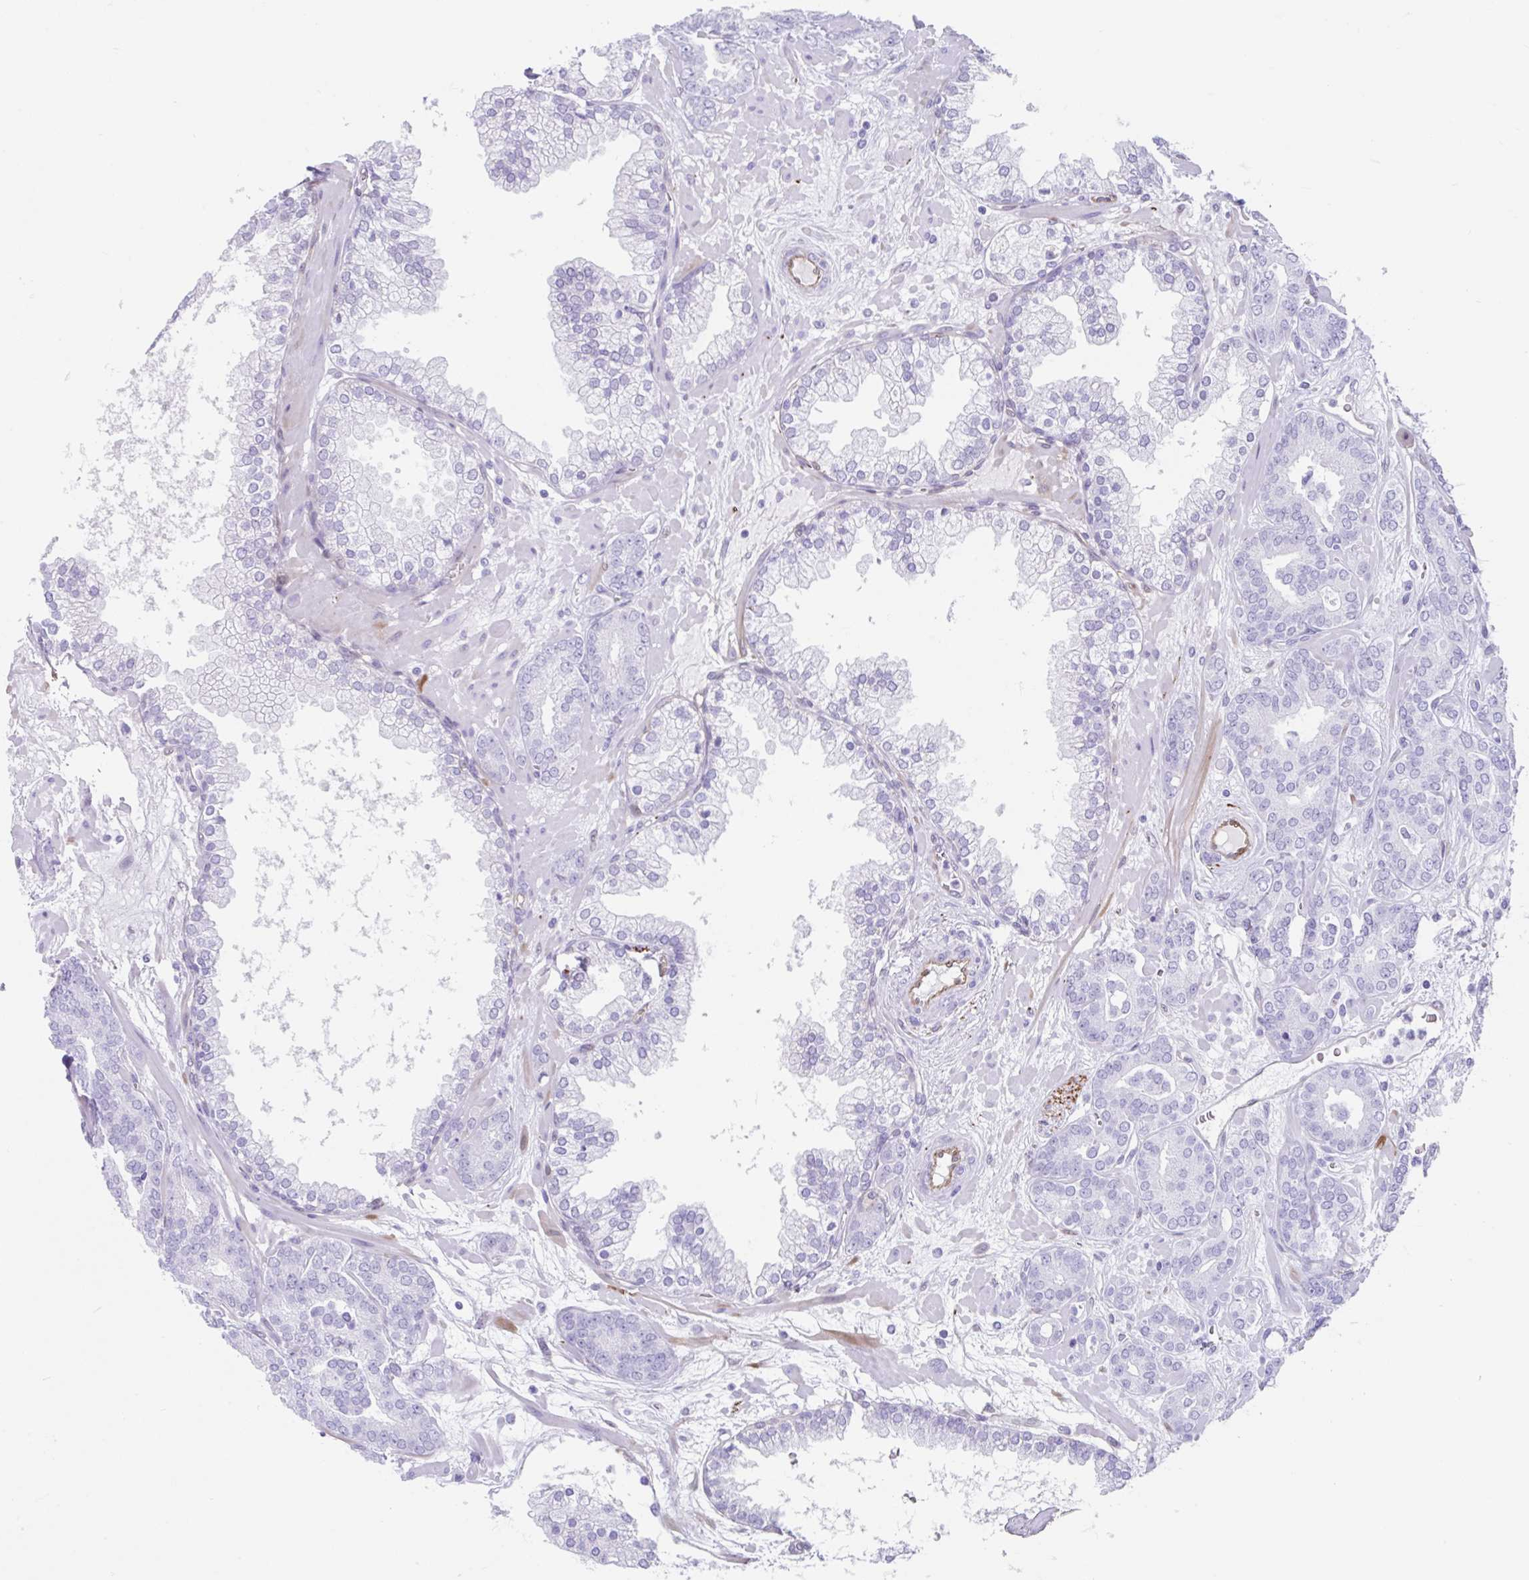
{"staining": {"intensity": "negative", "quantity": "none", "location": "none"}, "tissue": "prostate cancer", "cell_type": "Tumor cells", "image_type": "cancer", "snomed": [{"axis": "morphology", "description": "Adenocarcinoma, High grade"}, {"axis": "topography", "description": "Prostate"}], "caption": "High magnification brightfield microscopy of prostate cancer (adenocarcinoma (high-grade)) stained with DAB (3,3'-diaminobenzidine) (brown) and counterstained with hematoxylin (blue): tumor cells show no significant expression.", "gene": "FAM107A", "patient": {"sex": "male", "age": 66}}